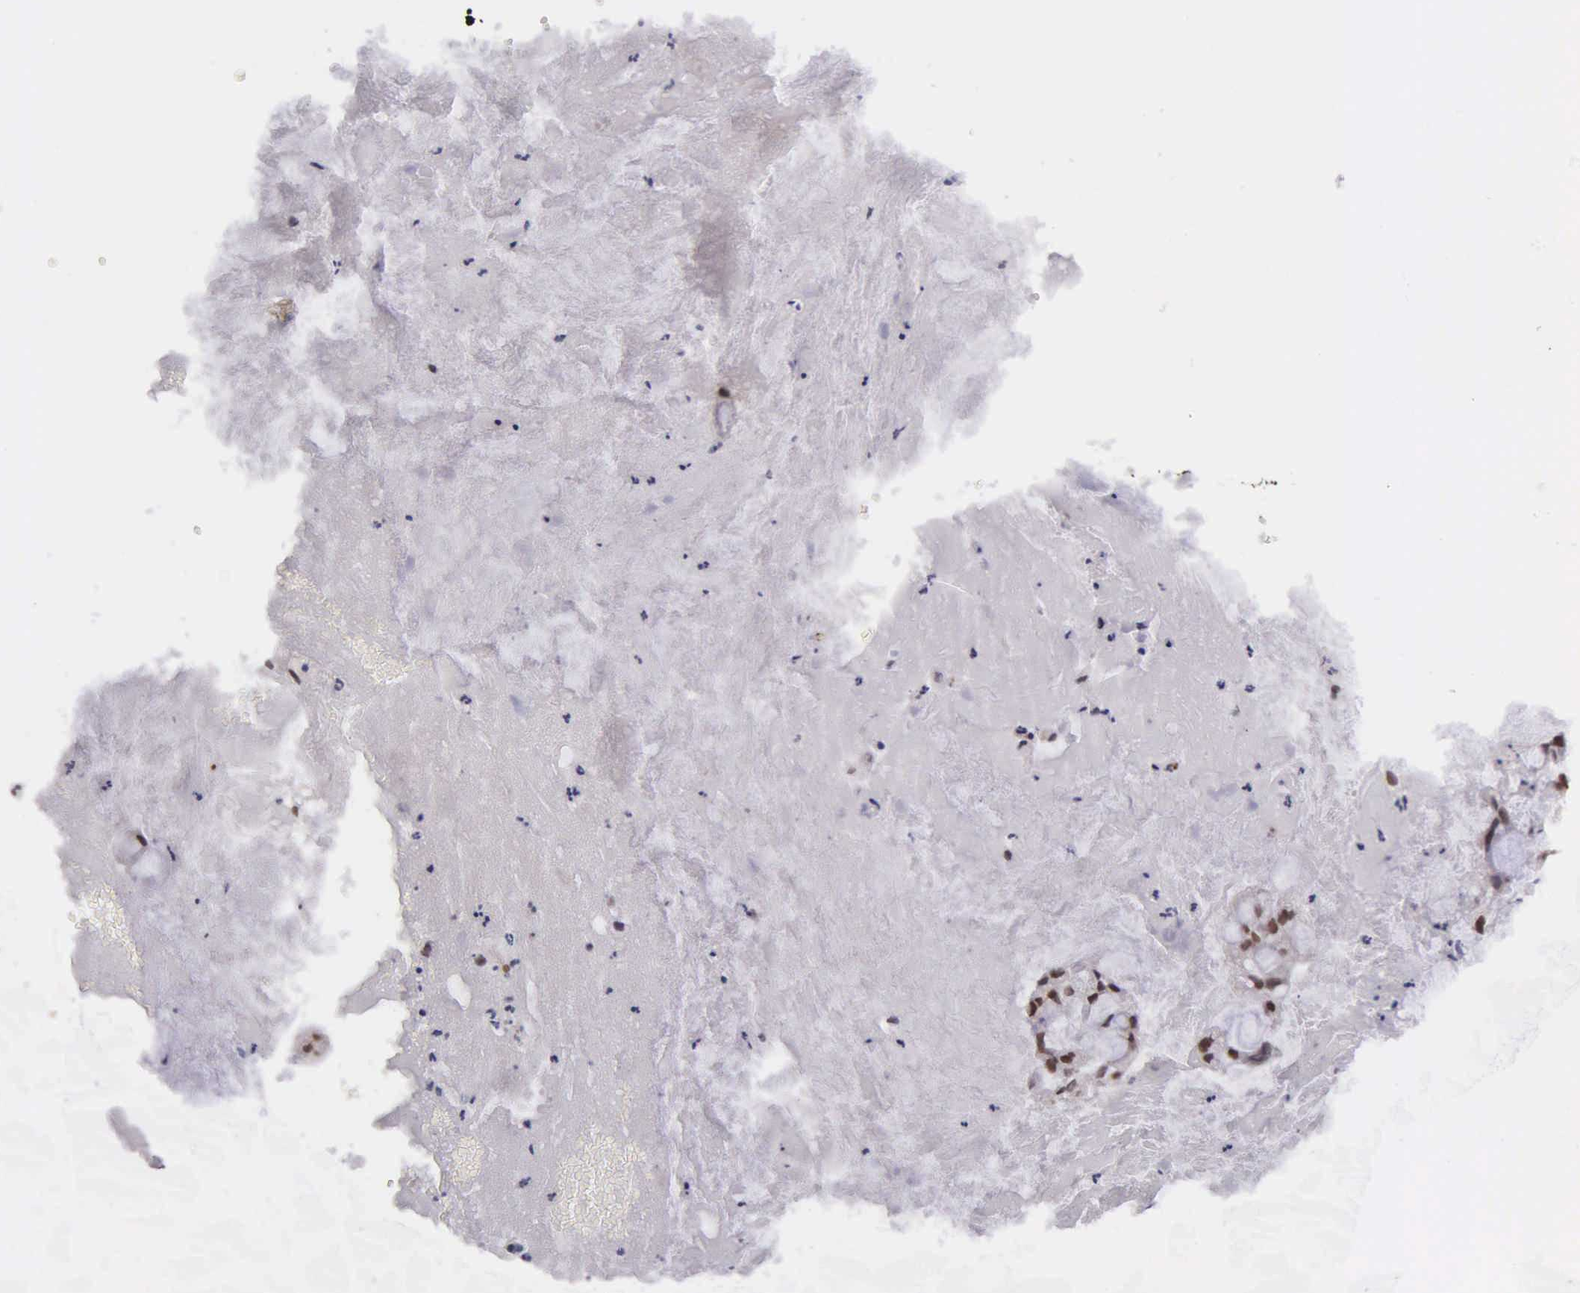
{"staining": {"intensity": "moderate", "quantity": ">75%", "location": "nuclear"}, "tissue": "cervical cancer", "cell_type": "Tumor cells", "image_type": "cancer", "snomed": [{"axis": "morphology", "description": "Adenocarcinoma, NOS"}, {"axis": "topography", "description": "Cervix"}], "caption": "Cervical adenocarcinoma was stained to show a protein in brown. There is medium levels of moderate nuclear positivity in approximately >75% of tumor cells.", "gene": "UBR7", "patient": {"sex": "female", "age": 41}}